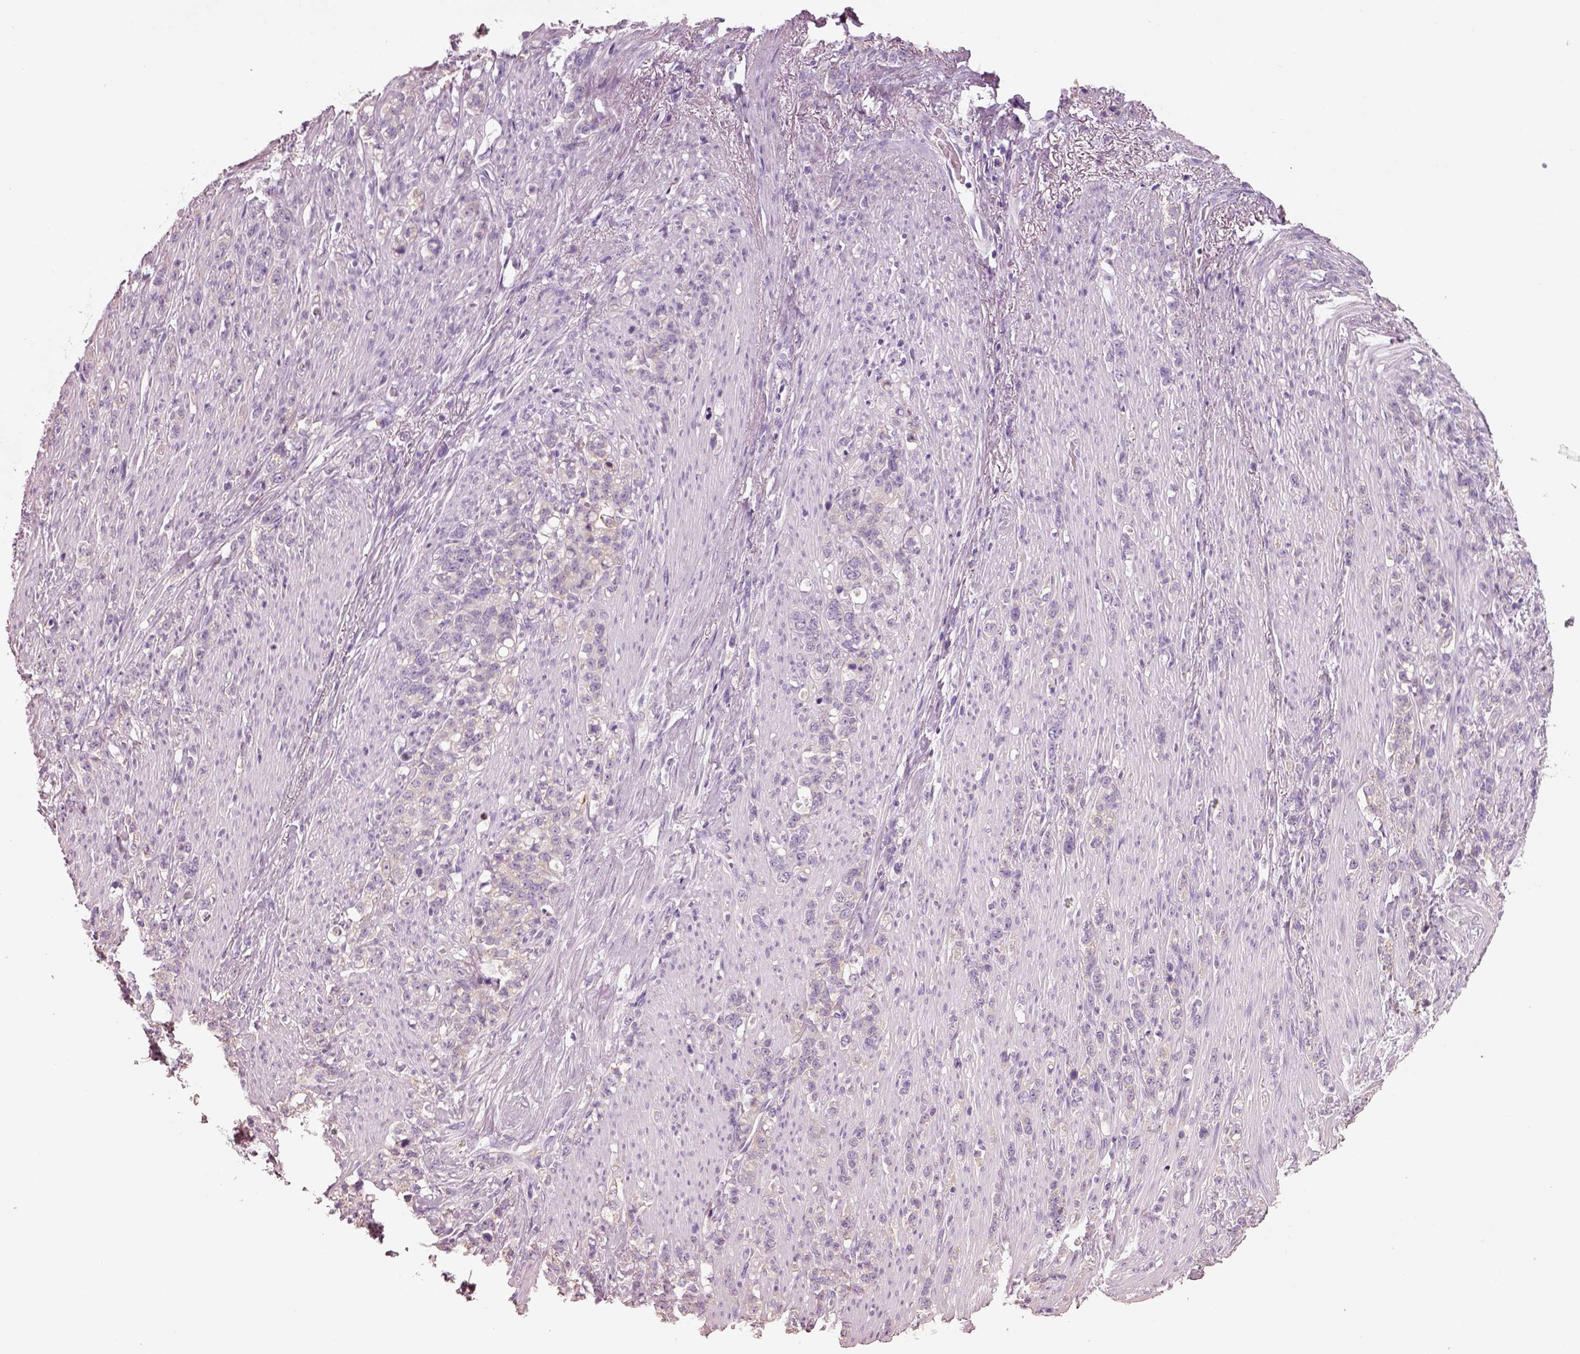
{"staining": {"intensity": "negative", "quantity": "none", "location": "none"}, "tissue": "stomach cancer", "cell_type": "Tumor cells", "image_type": "cancer", "snomed": [{"axis": "morphology", "description": "Adenocarcinoma, NOS"}, {"axis": "topography", "description": "Stomach, lower"}], "caption": "IHC of adenocarcinoma (stomach) displays no positivity in tumor cells.", "gene": "PNOC", "patient": {"sex": "male", "age": 88}}